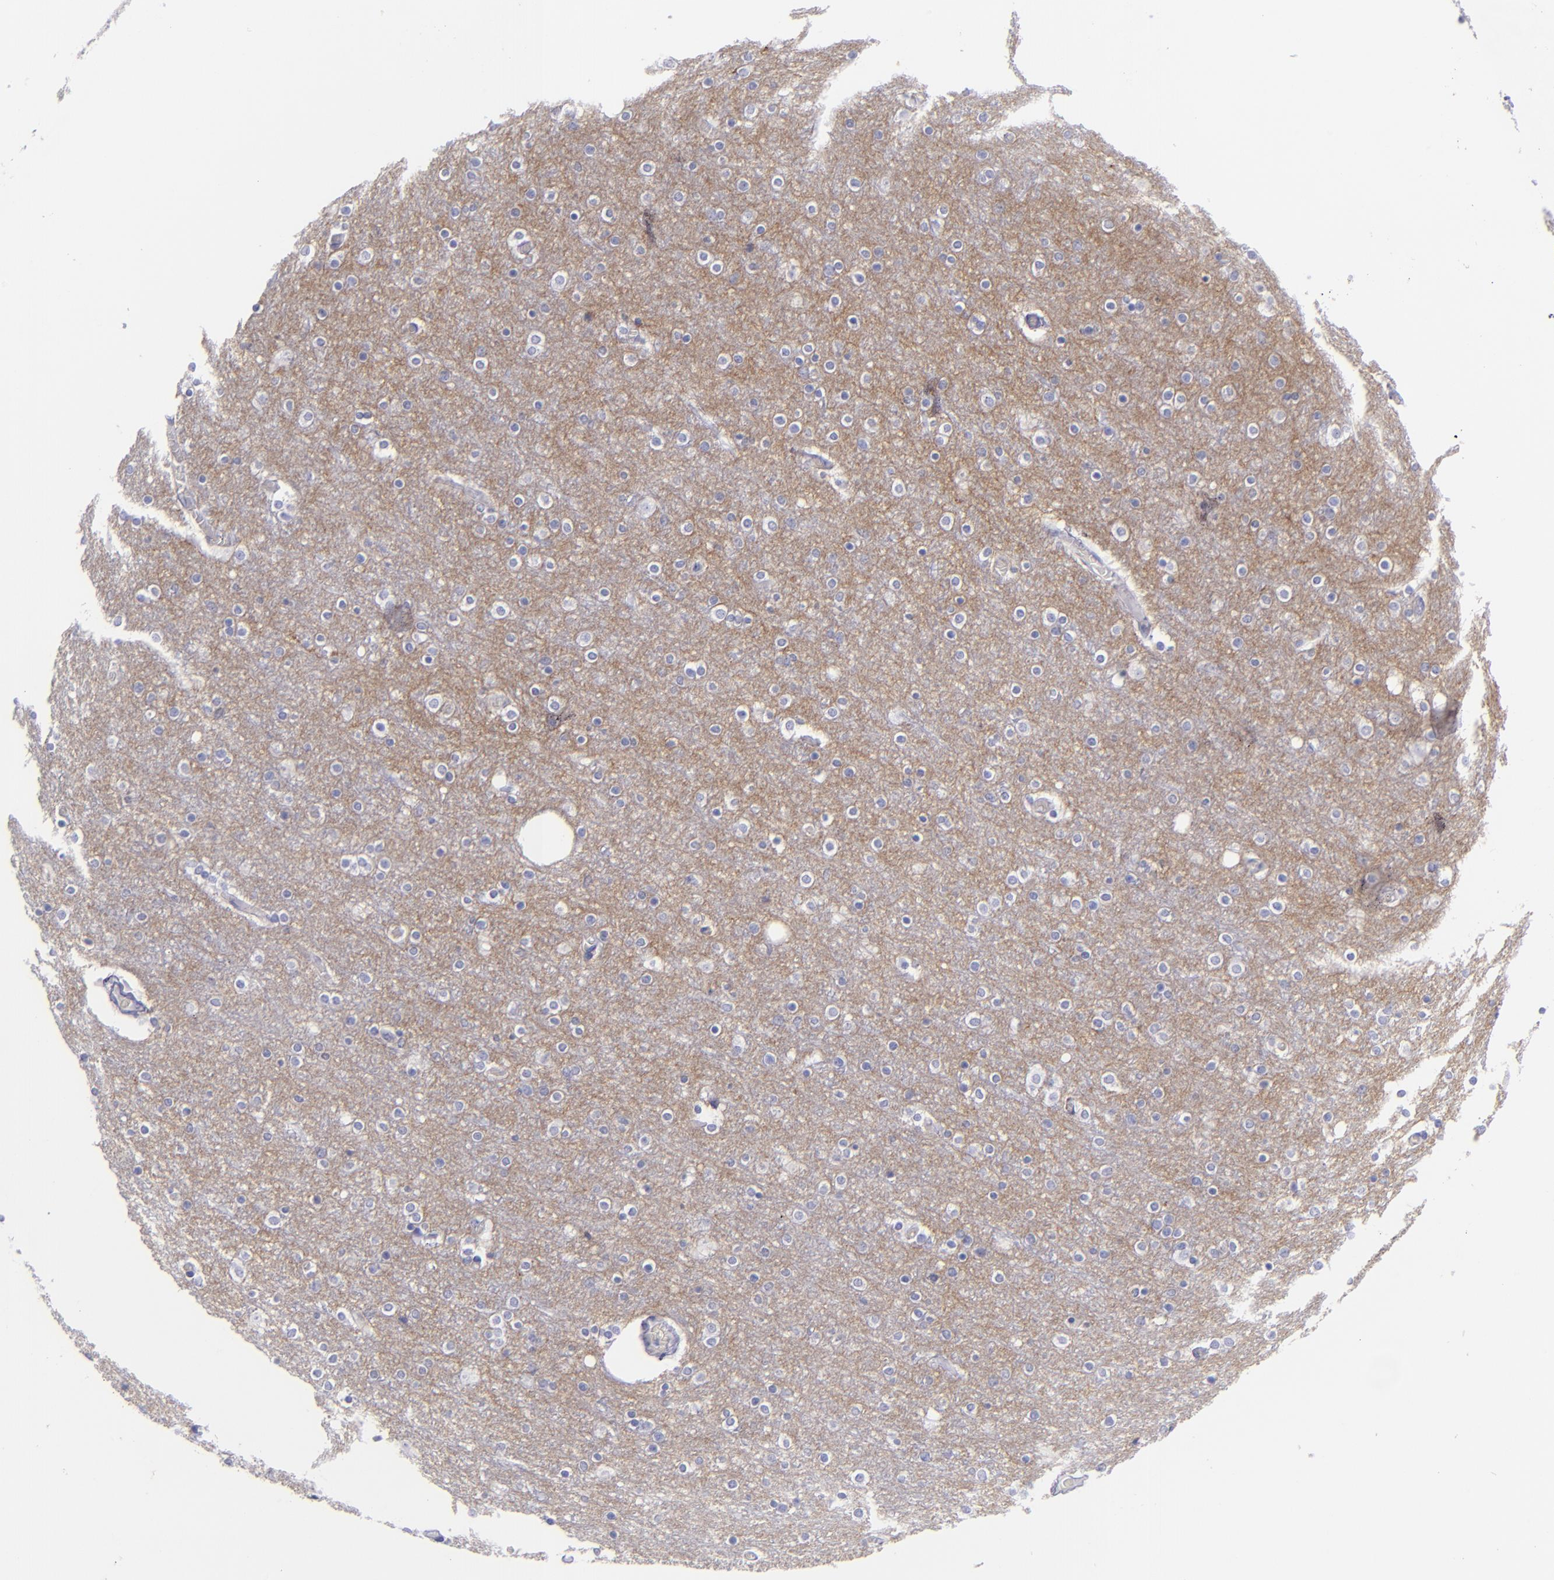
{"staining": {"intensity": "negative", "quantity": "none", "location": "none"}, "tissue": "cerebral cortex", "cell_type": "Endothelial cells", "image_type": "normal", "snomed": [{"axis": "morphology", "description": "Normal tissue, NOS"}, {"axis": "topography", "description": "Cerebral cortex"}], "caption": "IHC image of normal cerebral cortex: cerebral cortex stained with DAB exhibits no significant protein positivity in endothelial cells. (IHC, brightfield microscopy, high magnification).", "gene": "CD82", "patient": {"sex": "female", "age": 54}}